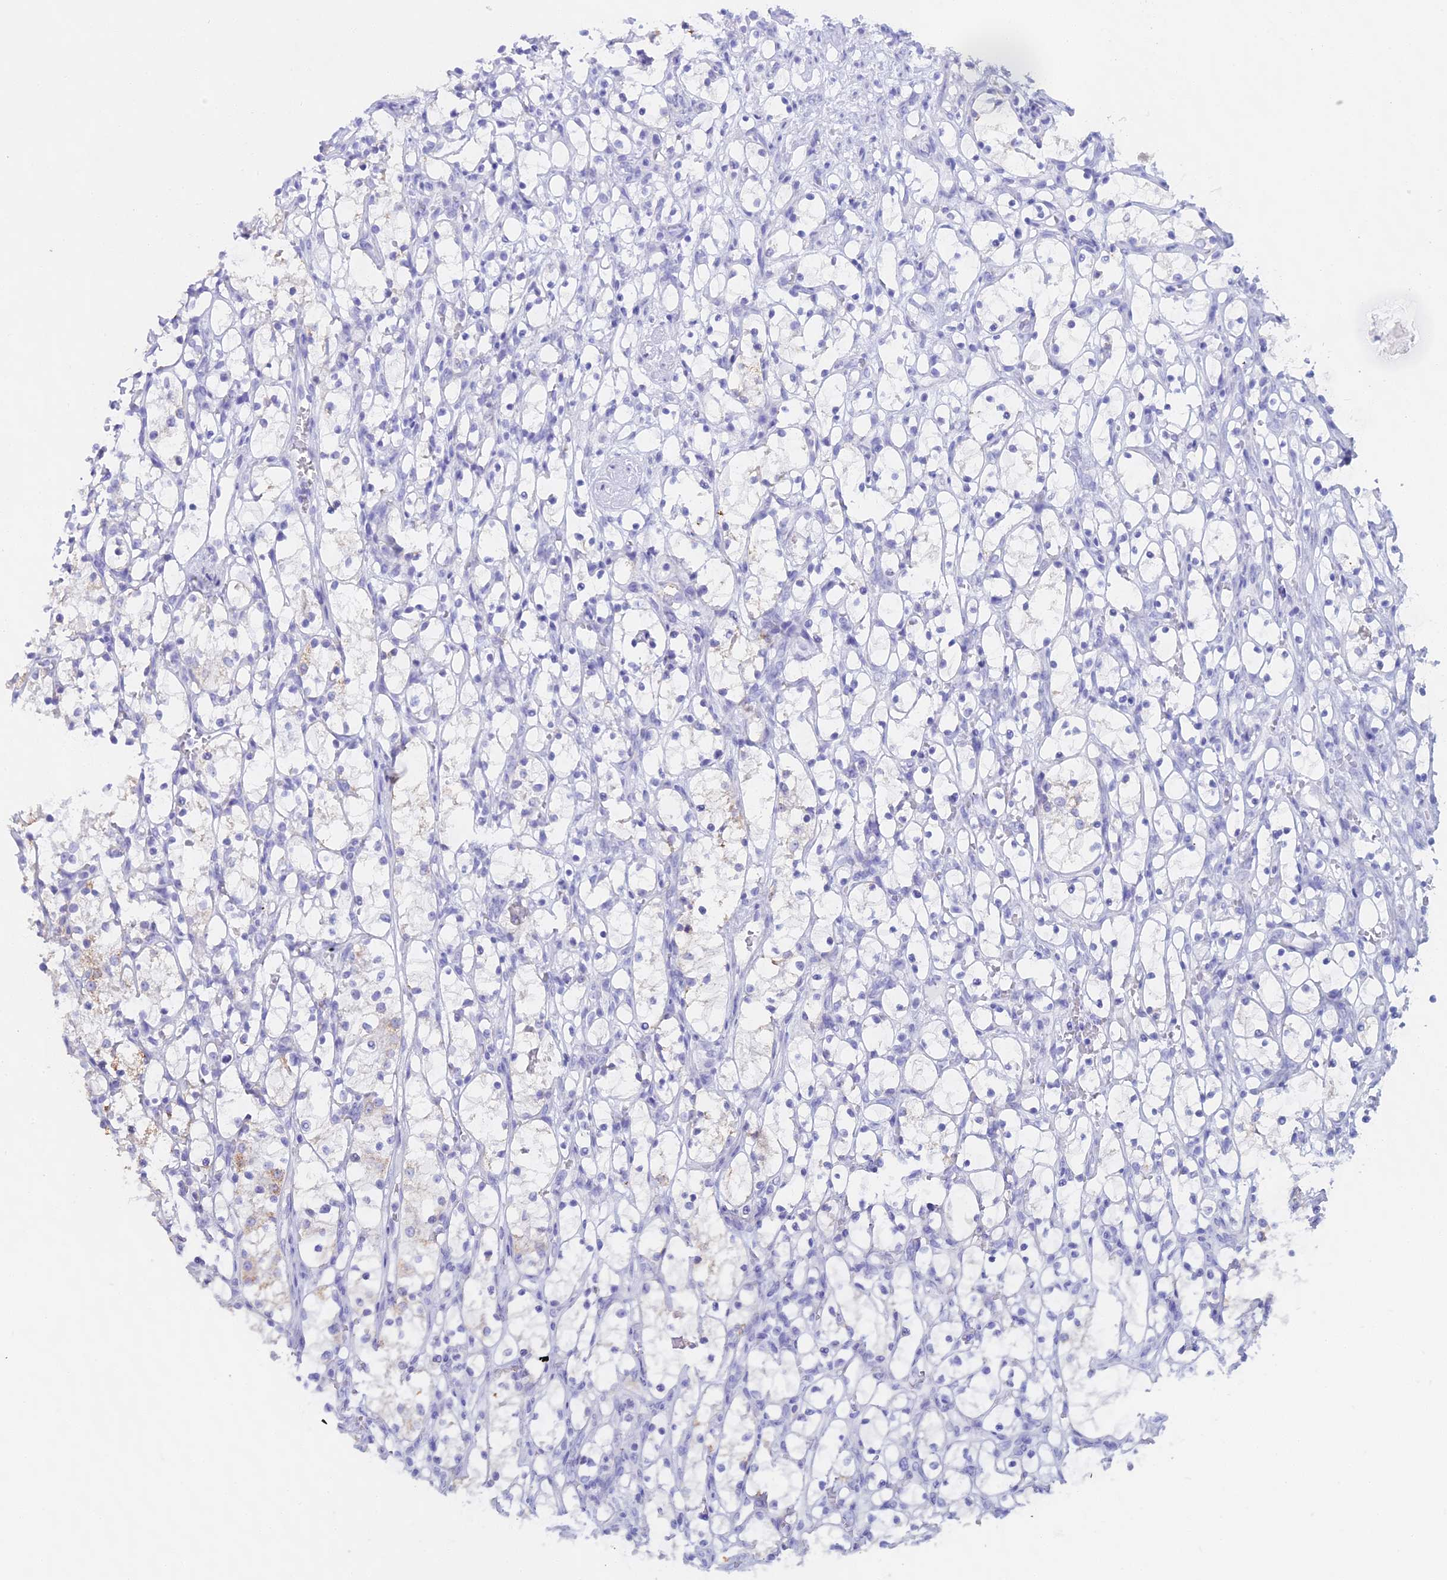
{"staining": {"intensity": "negative", "quantity": "none", "location": "none"}, "tissue": "renal cancer", "cell_type": "Tumor cells", "image_type": "cancer", "snomed": [{"axis": "morphology", "description": "Adenocarcinoma, NOS"}, {"axis": "topography", "description": "Kidney"}], "caption": "Immunohistochemistry of renal cancer (adenocarcinoma) demonstrates no expression in tumor cells. (Brightfield microscopy of DAB IHC at high magnification).", "gene": "CGB2", "patient": {"sex": "female", "age": 69}}